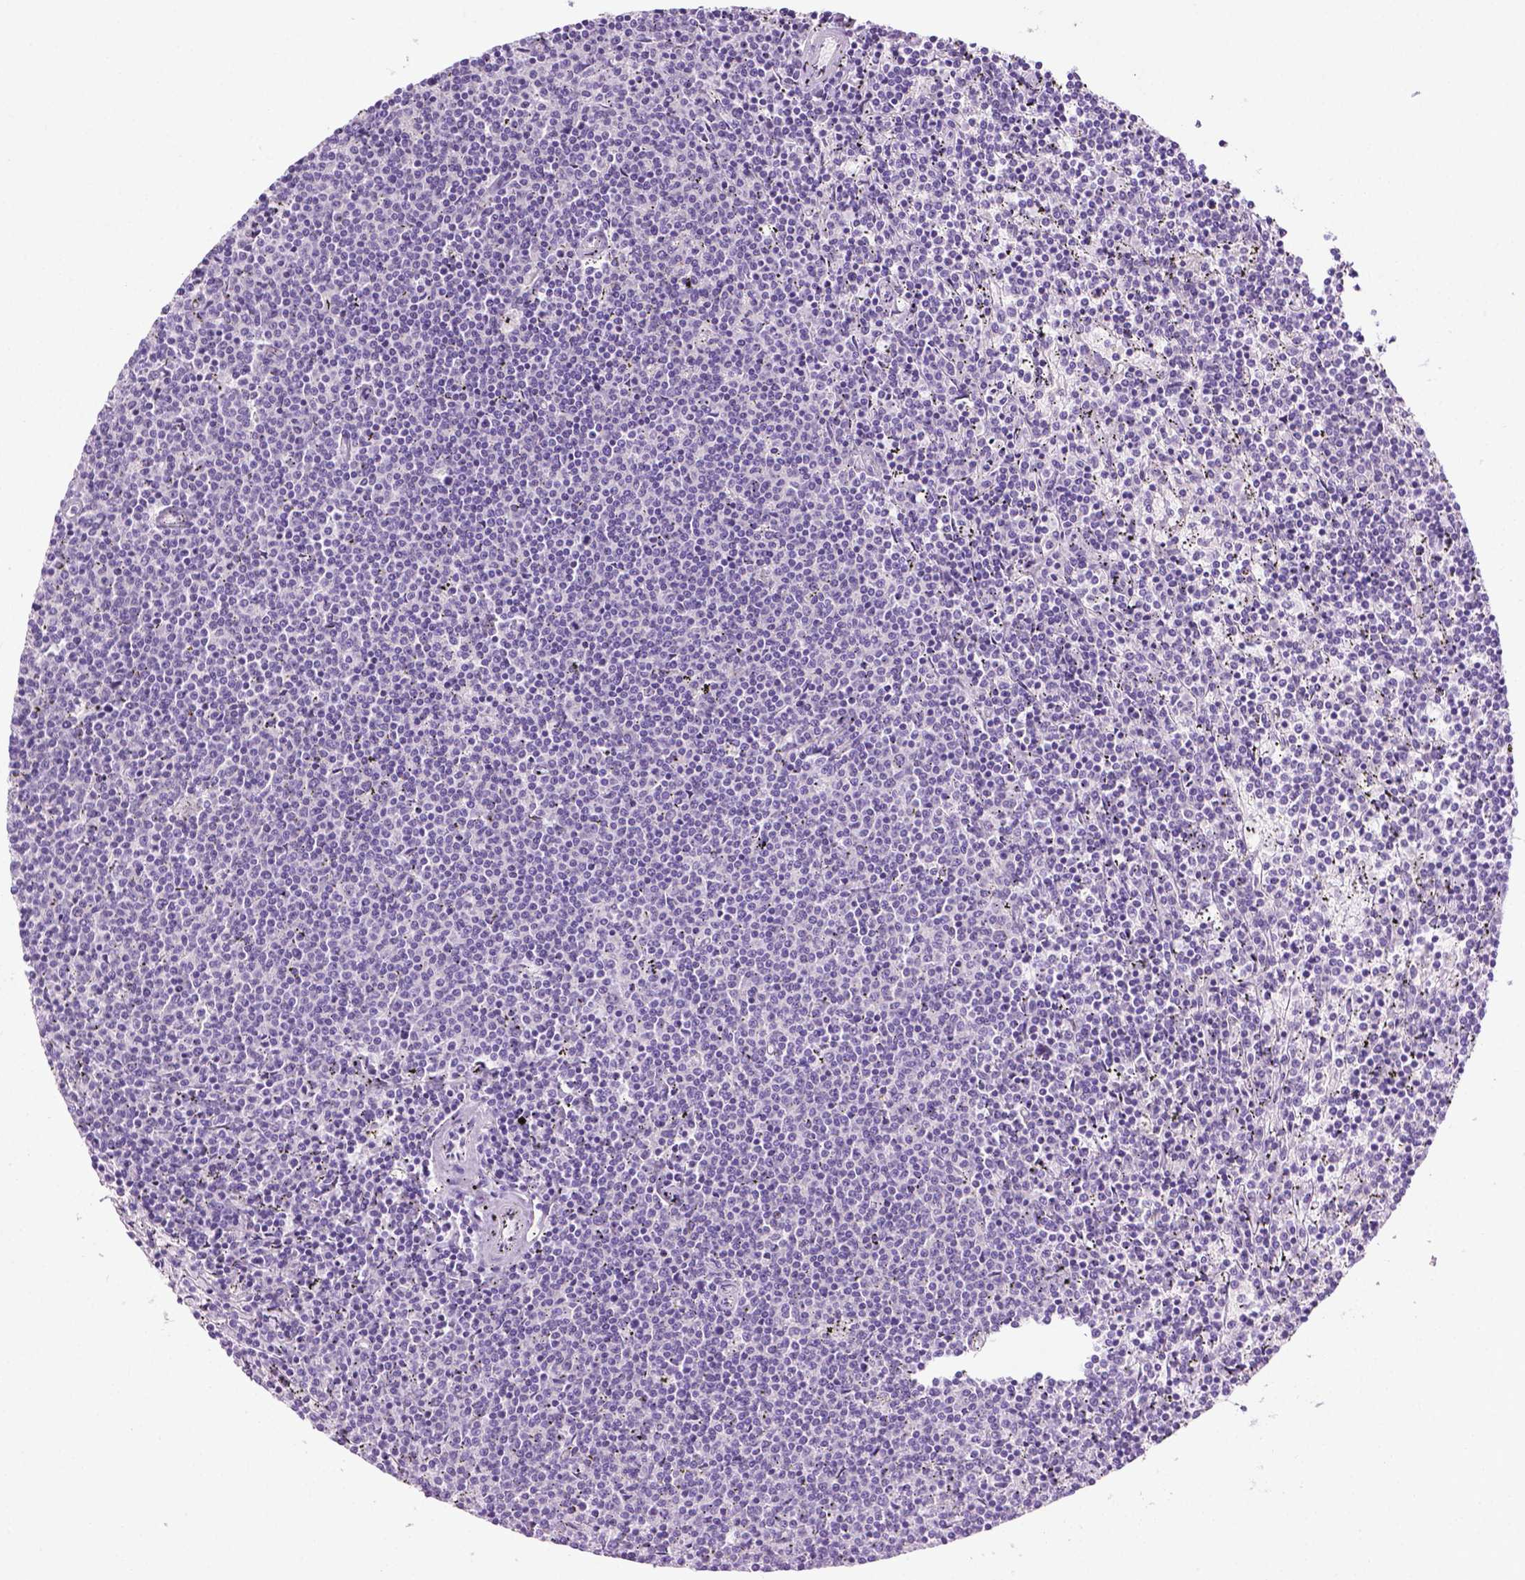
{"staining": {"intensity": "negative", "quantity": "none", "location": "none"}, "tissue": "lymphoma", "cell_type": "Tumor cells", "image_type": "cancer", "snomed": [{"axis": "morphology", "description": "Malignant lymphoma, non-Hodgkin's type, Low grade"}, {"axis": "topography", "description": "Spleen"}], "caption": "DAB immunohistochemical staining of lymphoma displays no significant positivity in tumor cells. (DAB IHC visualized using brightfield microscopy, high magnification).", "gene": "SPECC1L", "patient": {"sex": "female", "age": 50}}